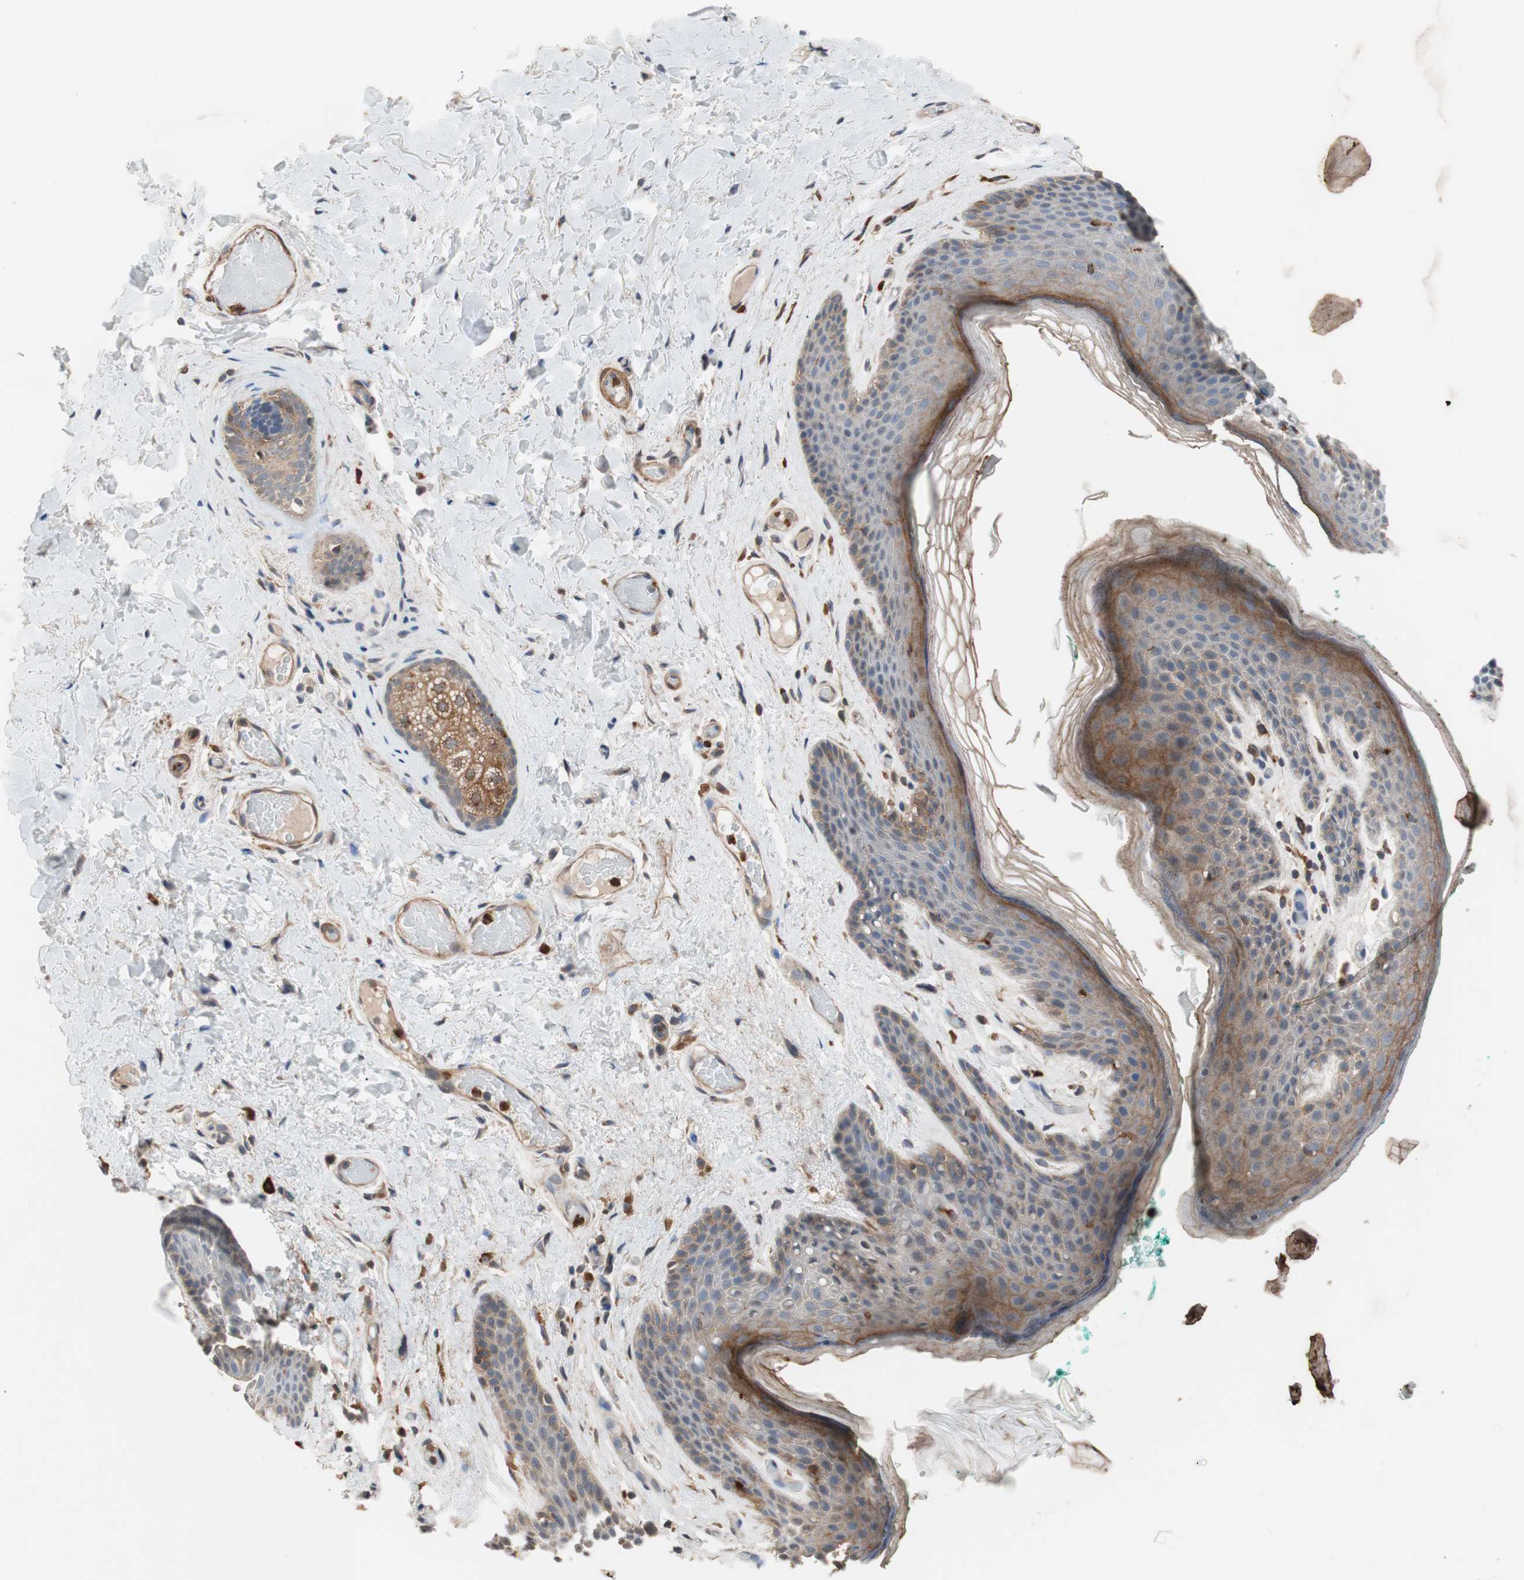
{"staining": {"intensity": "moderate", "quantity": "25%-75%", "location": "cytoplasmic/membranous"}, "tissue": "skin", "cell_type": "Epidermal cells", "image_type": "normal", "snomed": [{"axis": "morphology", "description": "Normal tissue, NOS"}, {"axis": "topography", "description": "Anal"}], "caption": "Protein expression analysis of benign skin shows moderate cytoplasmic/membranous positivity in about 25%-75% of epidermal cells. (Stains: DAB (3,3'-diaminobenzidine) in brown, nuclei in blue, Microscopy: brightfield microscopy at high magnification).", "gene": "LITAF", "patient": {"sex": "male", "age": 74}}